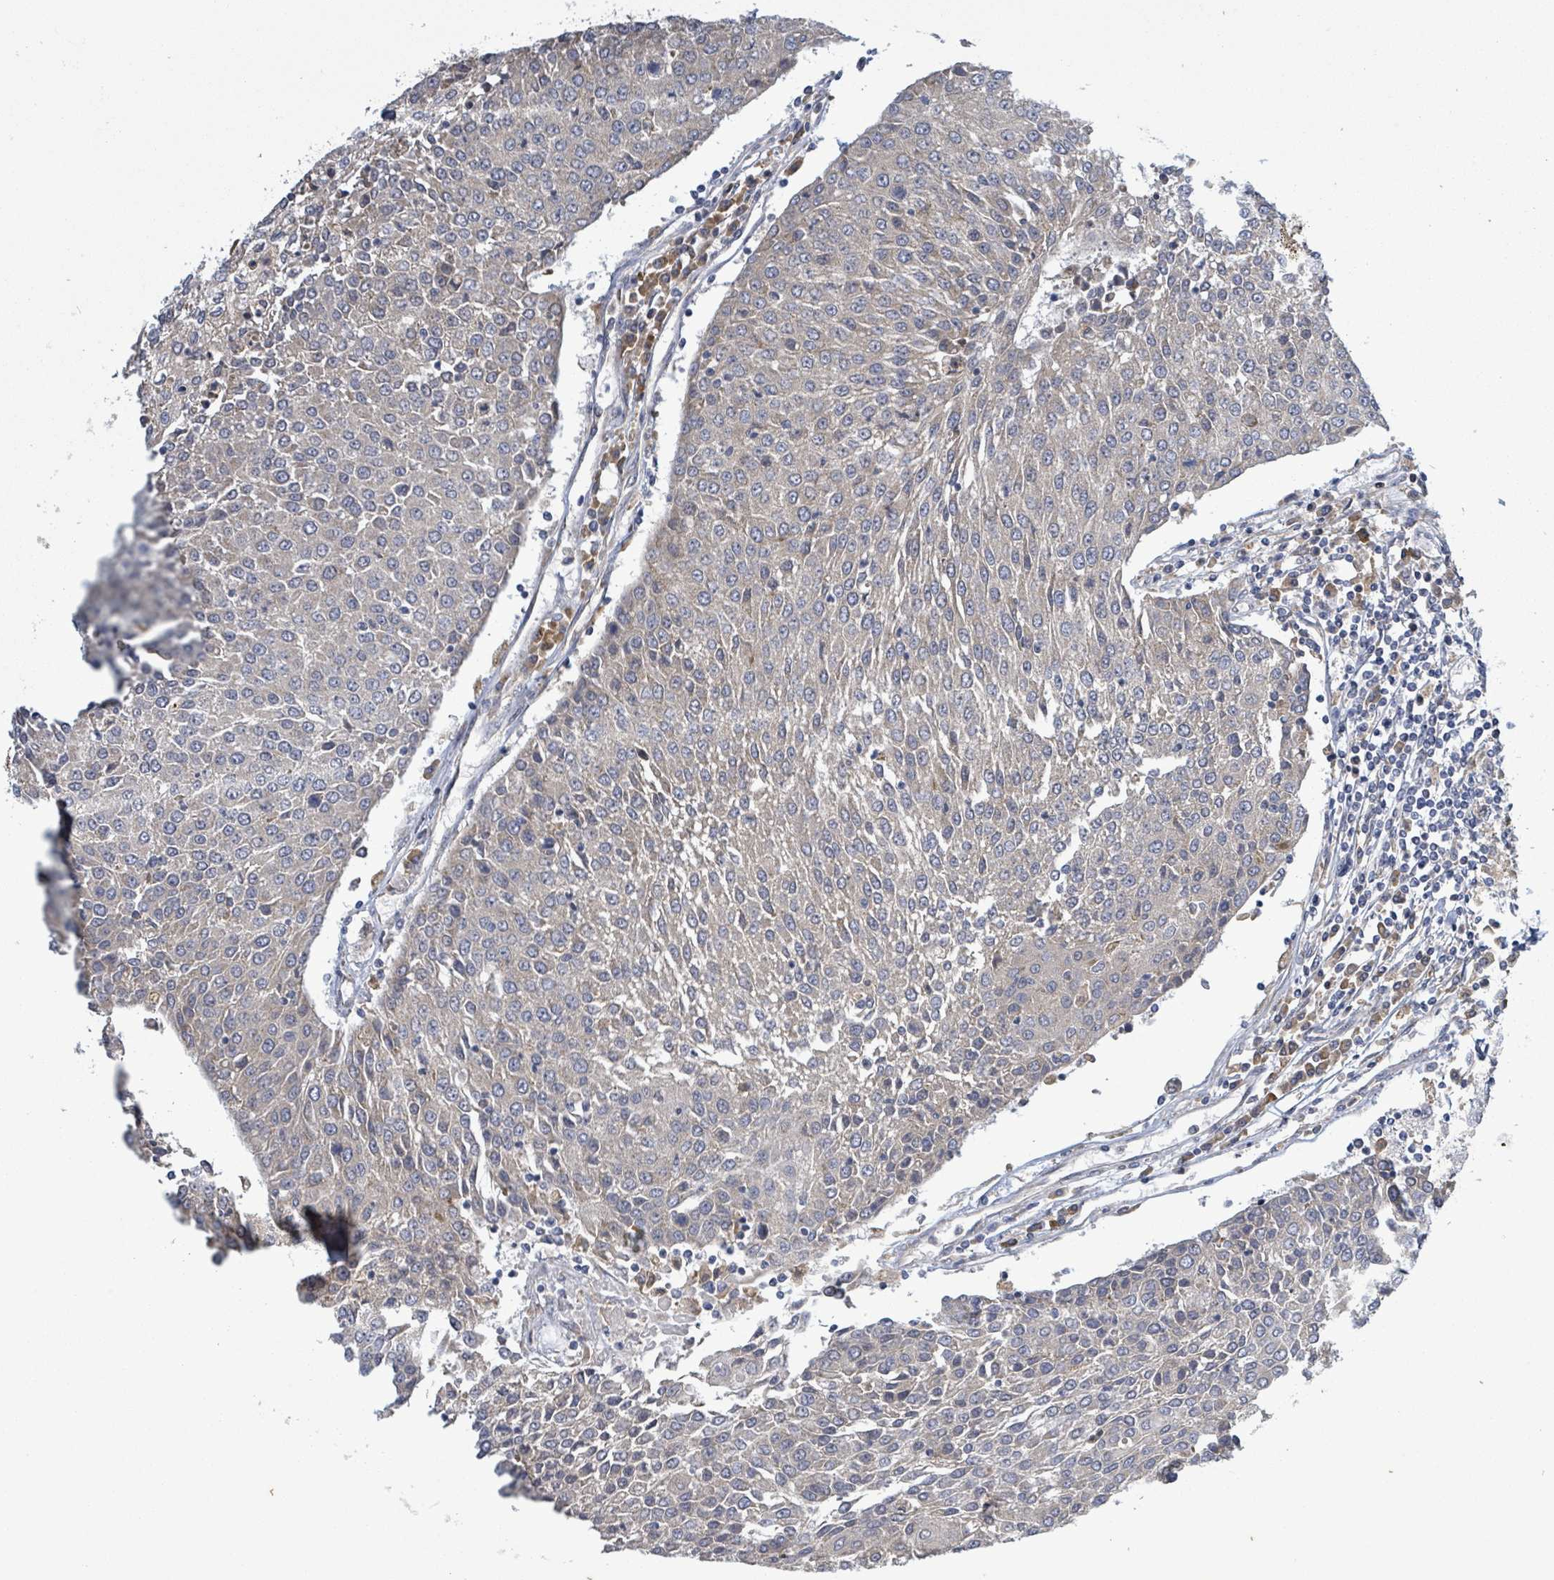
{"staining": {"intensity": "negative", "quantity": "none", "location": "none"}, "tissue": "urothelial cancer", "cell_type": "Tumor cells", "image_type": "cancer", "snomed": [{"axis": "morphology", "description": "Urothelial carcinoma, High grade"}, {"axis": "topography", "description": "Urinary bladder"}], "caption": "A histopathology image of human urothelial cancer is negative for staining in tumor cells.", "gene": "ATP13A1", "patient": {"sex": "female", "age": 85}}